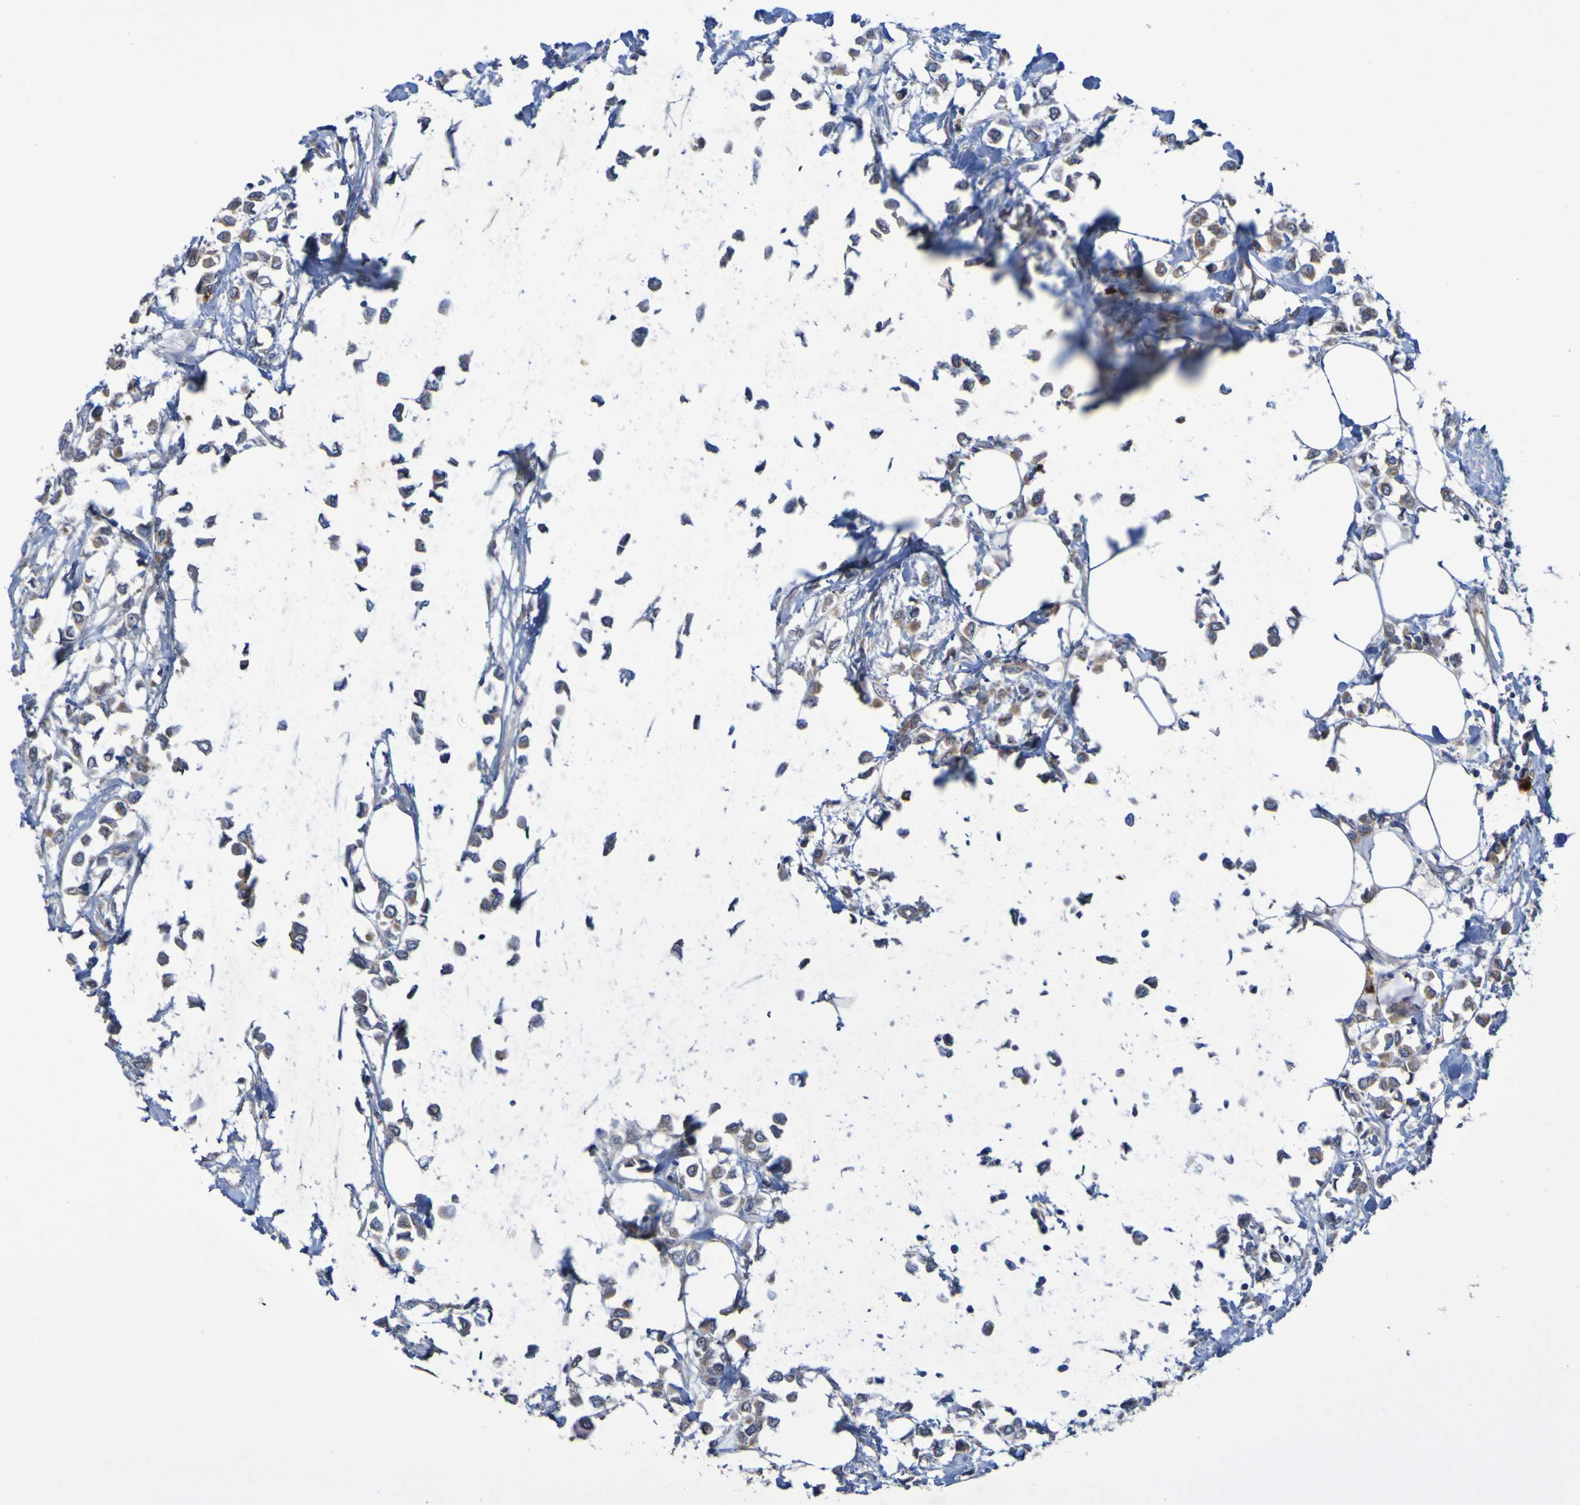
{"staining": {"intensity": "weak", "quantity": ">75%", "location": "cytoplasmic/membranous"}, "tissue": "breast cancer", "cell_type": "Tumor cells", "image_type": "cancer", "snomed": [{"axis": "morphology", "description": "Lobular carcinoma"}, {"axis": "topography", "description": "Breast"}], "caption": "An image of human breast lobular carcinoma stained for a protein exhibits weak cytoplasmic/membranous brown staining in tumor cells.", "gene": "ANGPT4", "patient": {"sex": "female", "age": 51}}